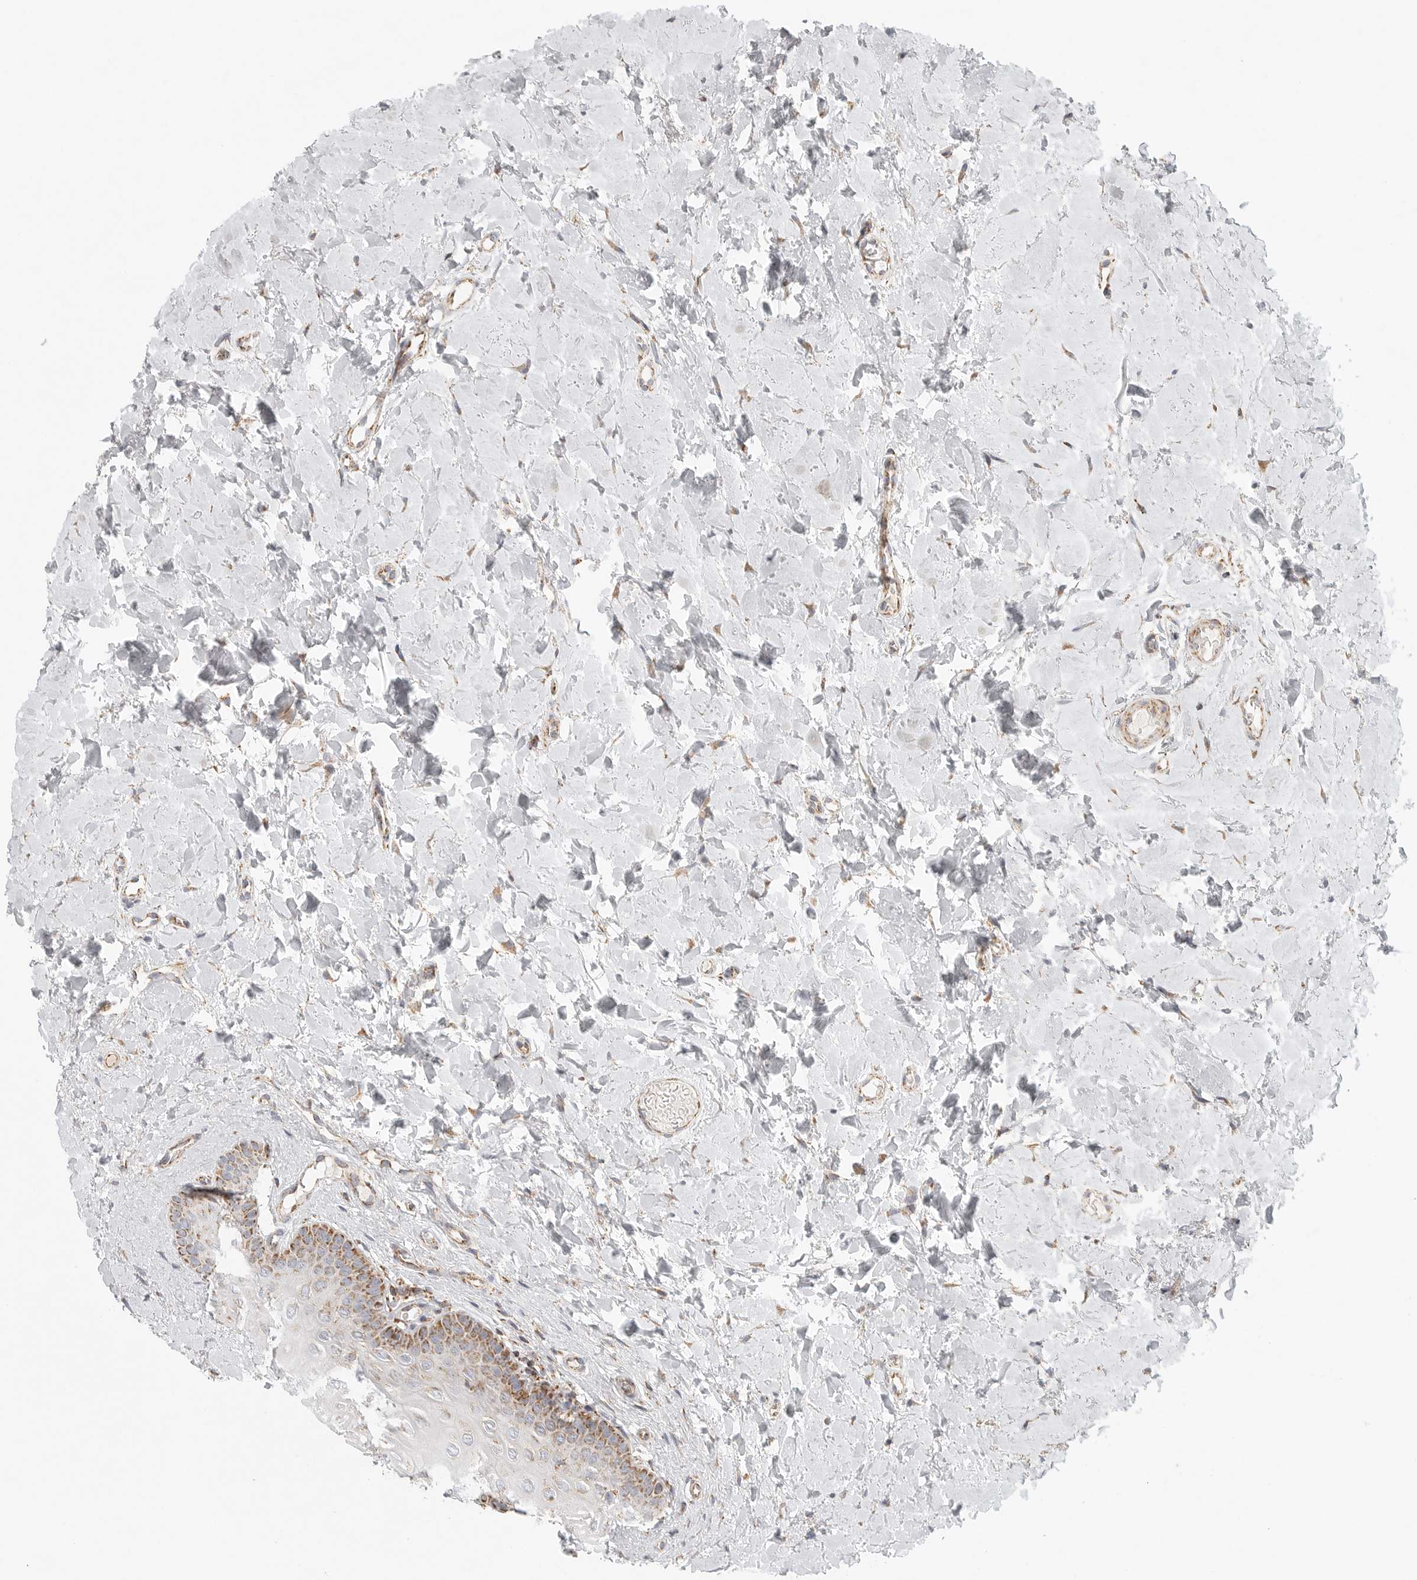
{"staining": {"intensity": "moderate", "quantity": "25%-75%", "location": "cytoplasmic/membranous"}, "tissue": "oral mucosa", "cell_type": "Squamous epithelial cells", "image_type": "normal", "snomed": [{"axis": "morphology", "description": "Normal tissue, NOS"}, {"axis": "topography", "description": "Oral tissue"}], "caption": "Approximately 25%-75% of squamous epithelial cells in benign human oral mucosa show moderate cytoplasmic/membranous protein expression as visualized by brown immunohistochemical staining.", "gene": "SLC25A26", "patient": {"sex": "female", "age": 39}}